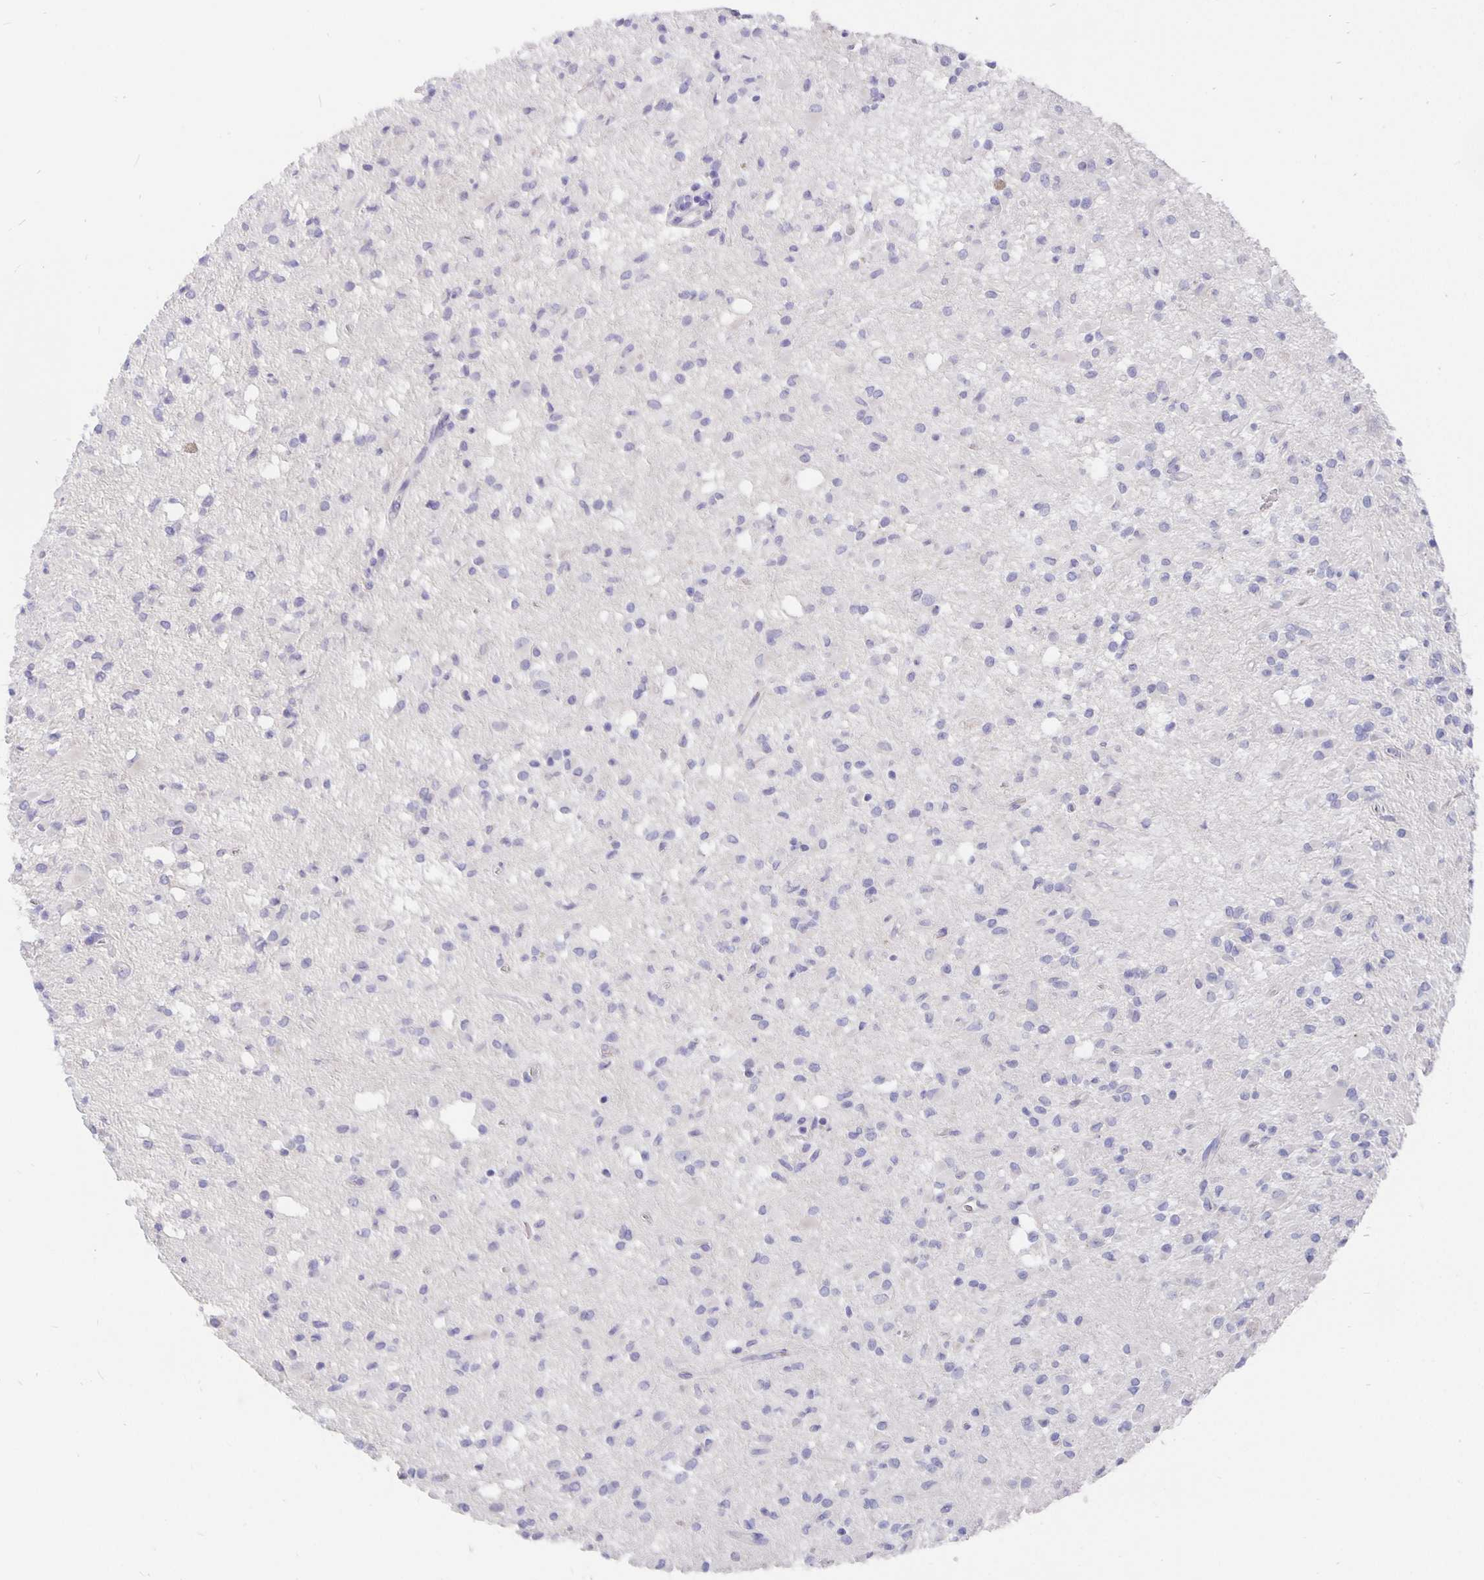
{"staining": {"intensity": "negative", "quantity": "none", "location": "none"}, "tissue": "glioma", "cell_type": "Tumor cells", "image_type": "cancer", "snomed": [{"axis": "morphology", "description": "Glioma, malignant, Low grade"}, {"axis": "topography", "description": "Brain"}], "caption": "Immunohistochemistry micrograph of neoplastic tissue: human malignant glioma (low-grade) stained with DAB exhibits no significant protein staining in tumor cells.", "gene": "CFAP74", "patient": {"sex": "female", "age": 33}}